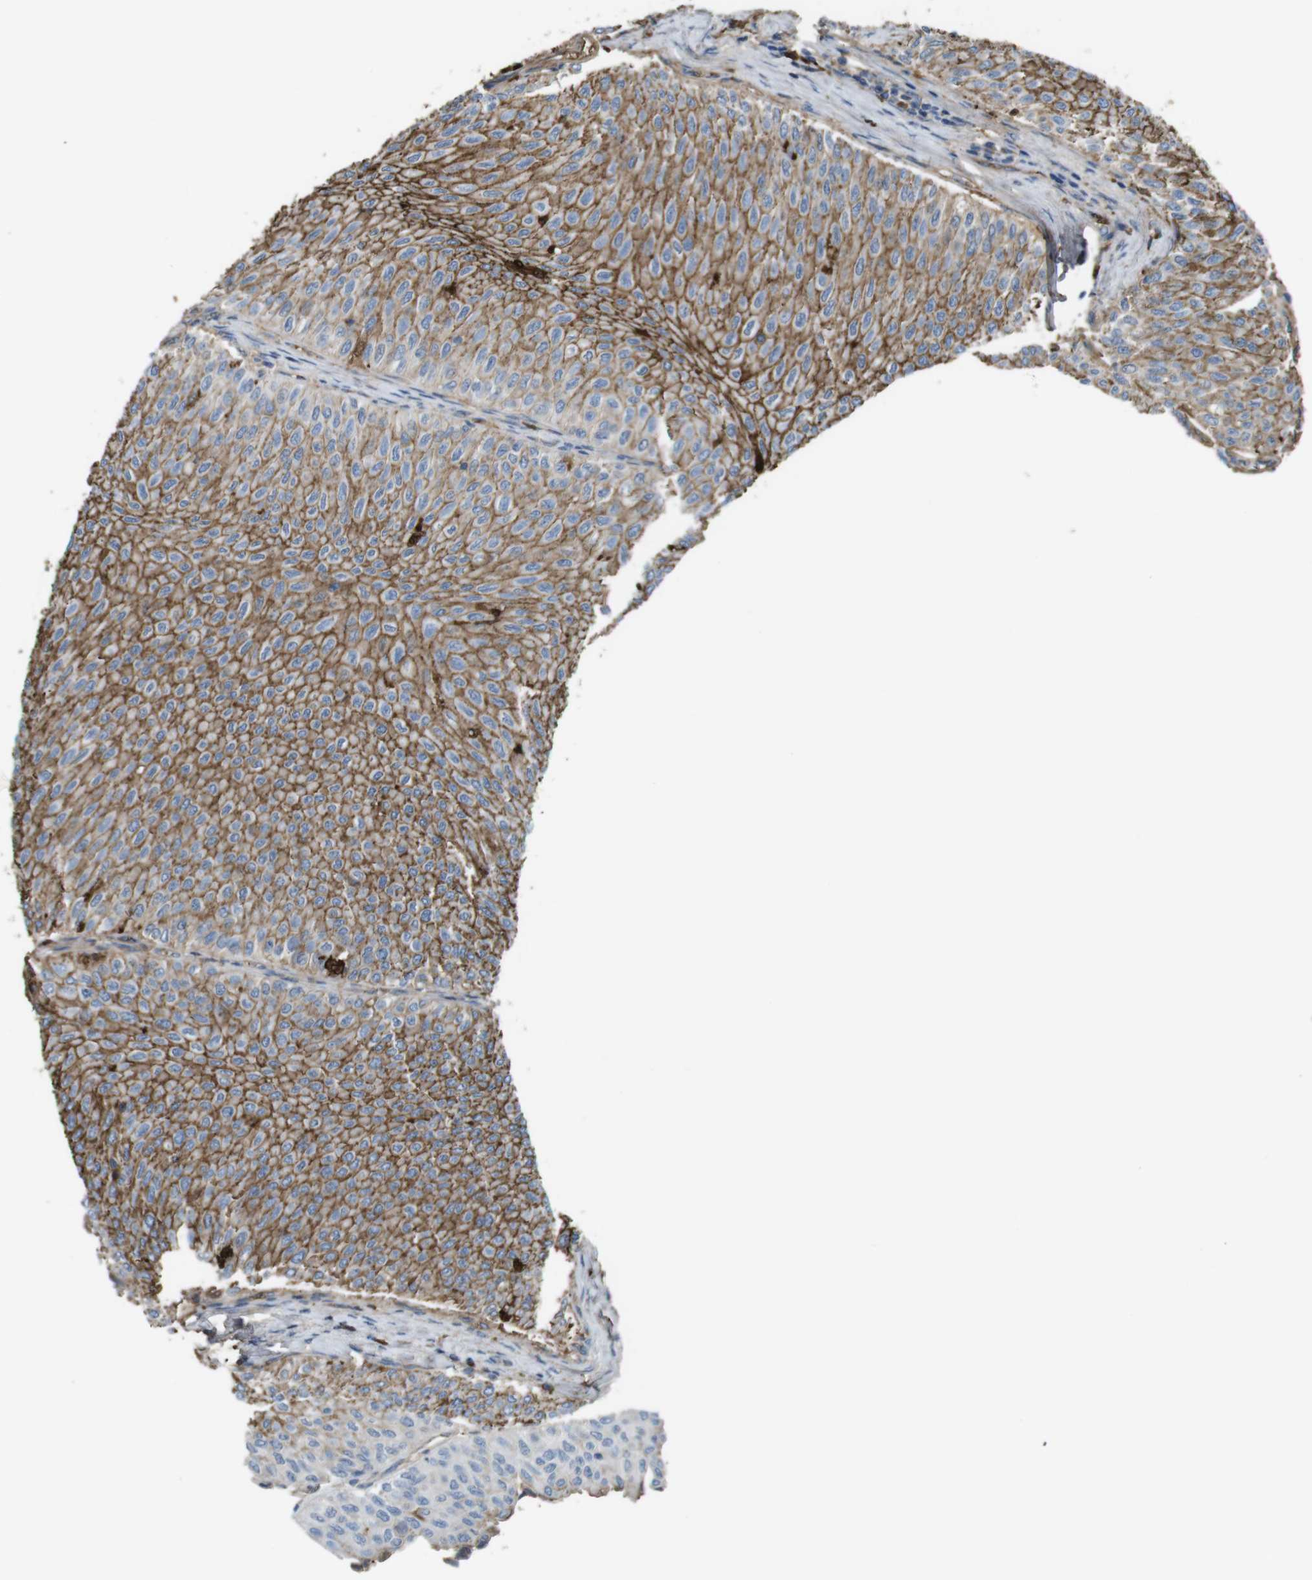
{"staining": {"intensity": "moderate", "quantity": ">75%", "location": "cytoplasmic/membranous"}, "tissue": "urothelial cancer", "cell_type": "Tumor cells", "image_type": "cancer", "snomed": [{"axis": "morphology", "description": "Urothelial carcinoma, Low grade"}, {"axis": "topography", "description": "Urinary bladder"}], "caption": "Urothelial carcinoma (low-grade) stained with DAB IHC exhibits medium levels of moderate cytoplasmic/membranous expression in approximately >75% of tumor cells.", "gene": "LTBP4", "patient": {"sex": "male", "age": 78}}